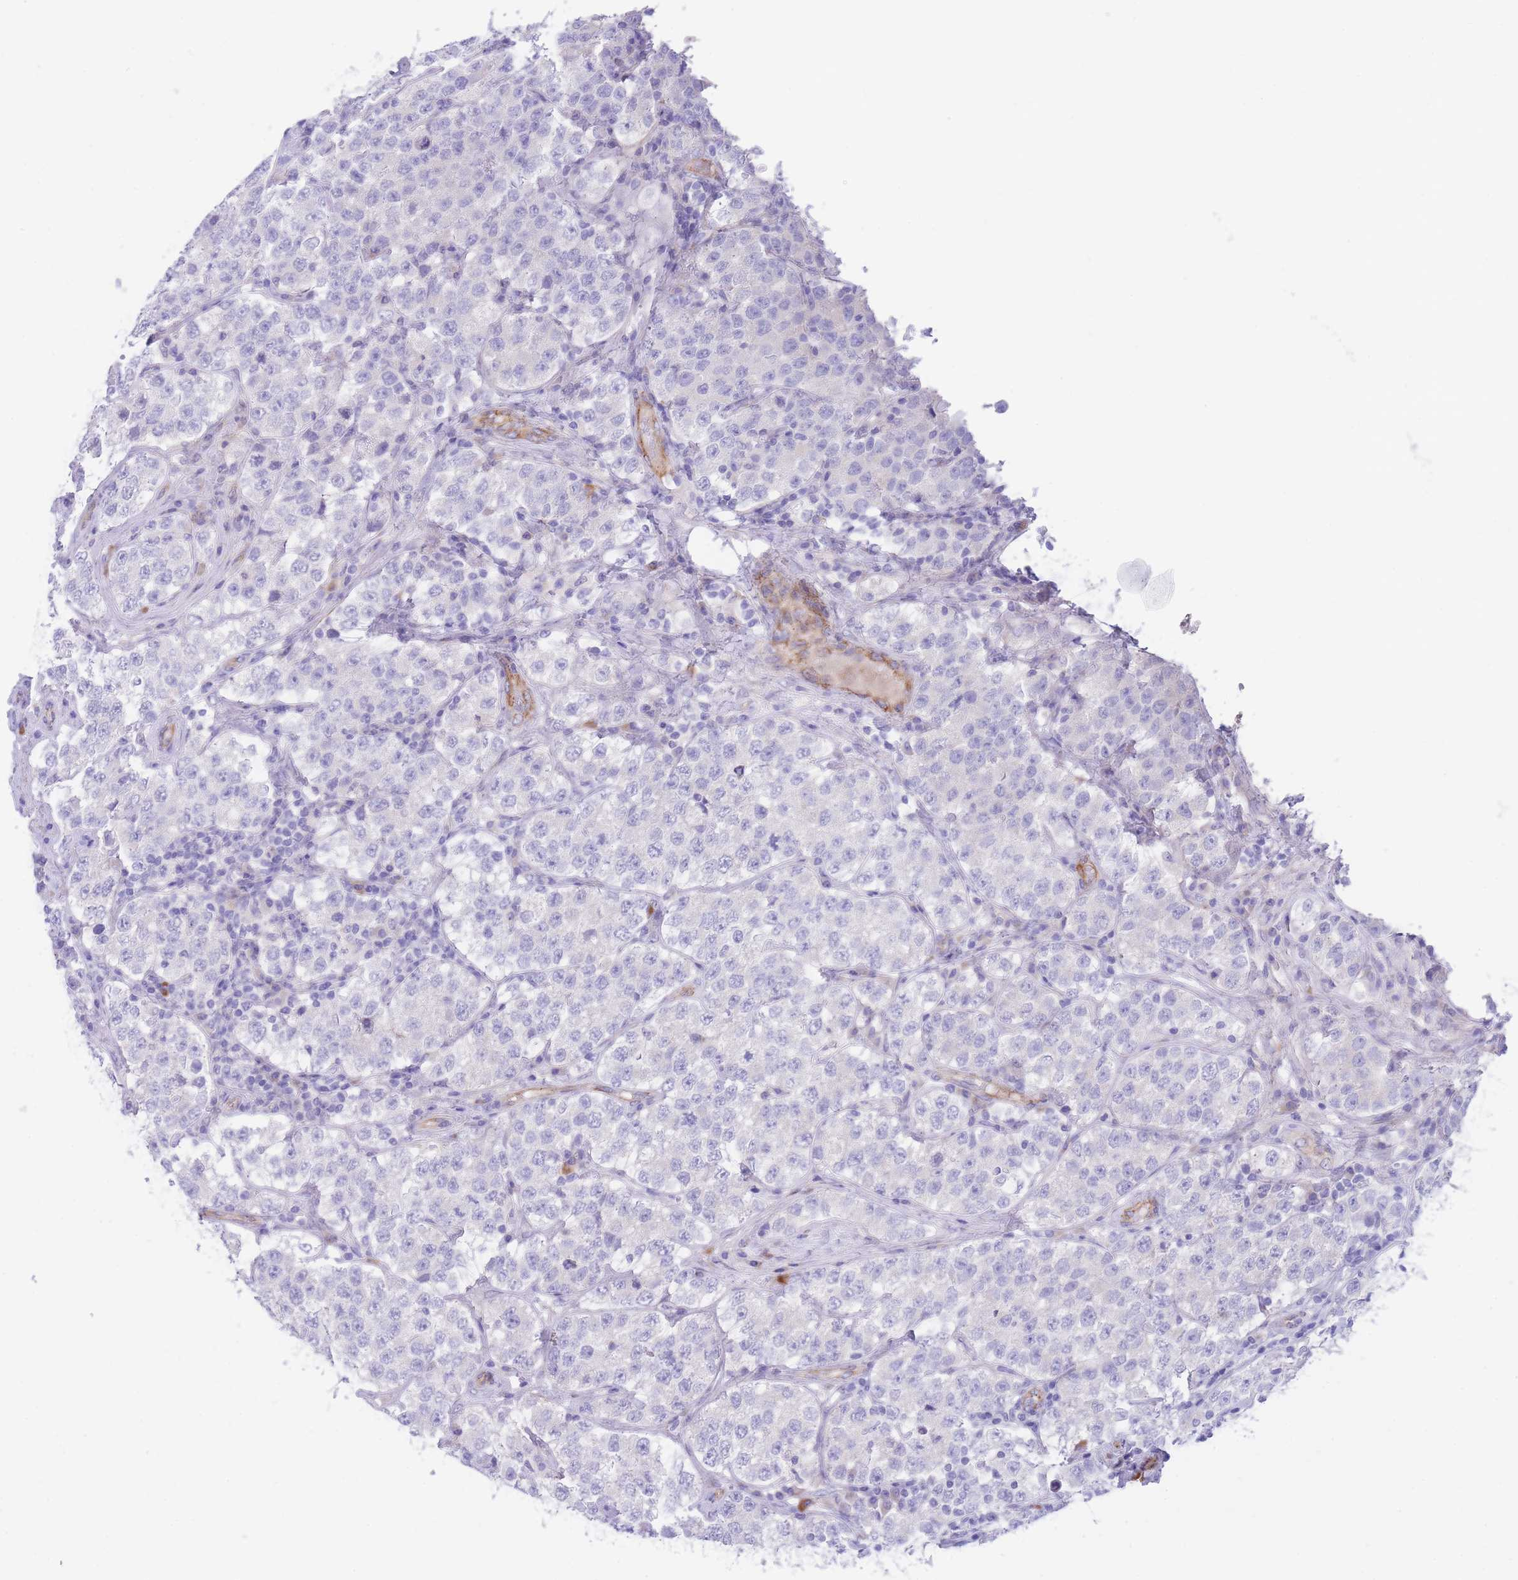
{"staining": {"intensity": "negative", "quantity": "none", "location": "none"}, "tissue": "testis cancer", "cell_type": "Tumor cells", "image_type": "cancer", "snomed": [{"axis": "morphology", "description": "Seminoma, NOS"}, {"axis": "topography", "description": "Testis"}], "caption": "Immunohistochemical staining of testis seminoma shows no significant staining in tumor cells. The staining is performed using DAB brown chromogen with nuclei counter-stained in using hematoxylin.", "gene": "DET1", "patient": {"sex": "male", "age": 34}}